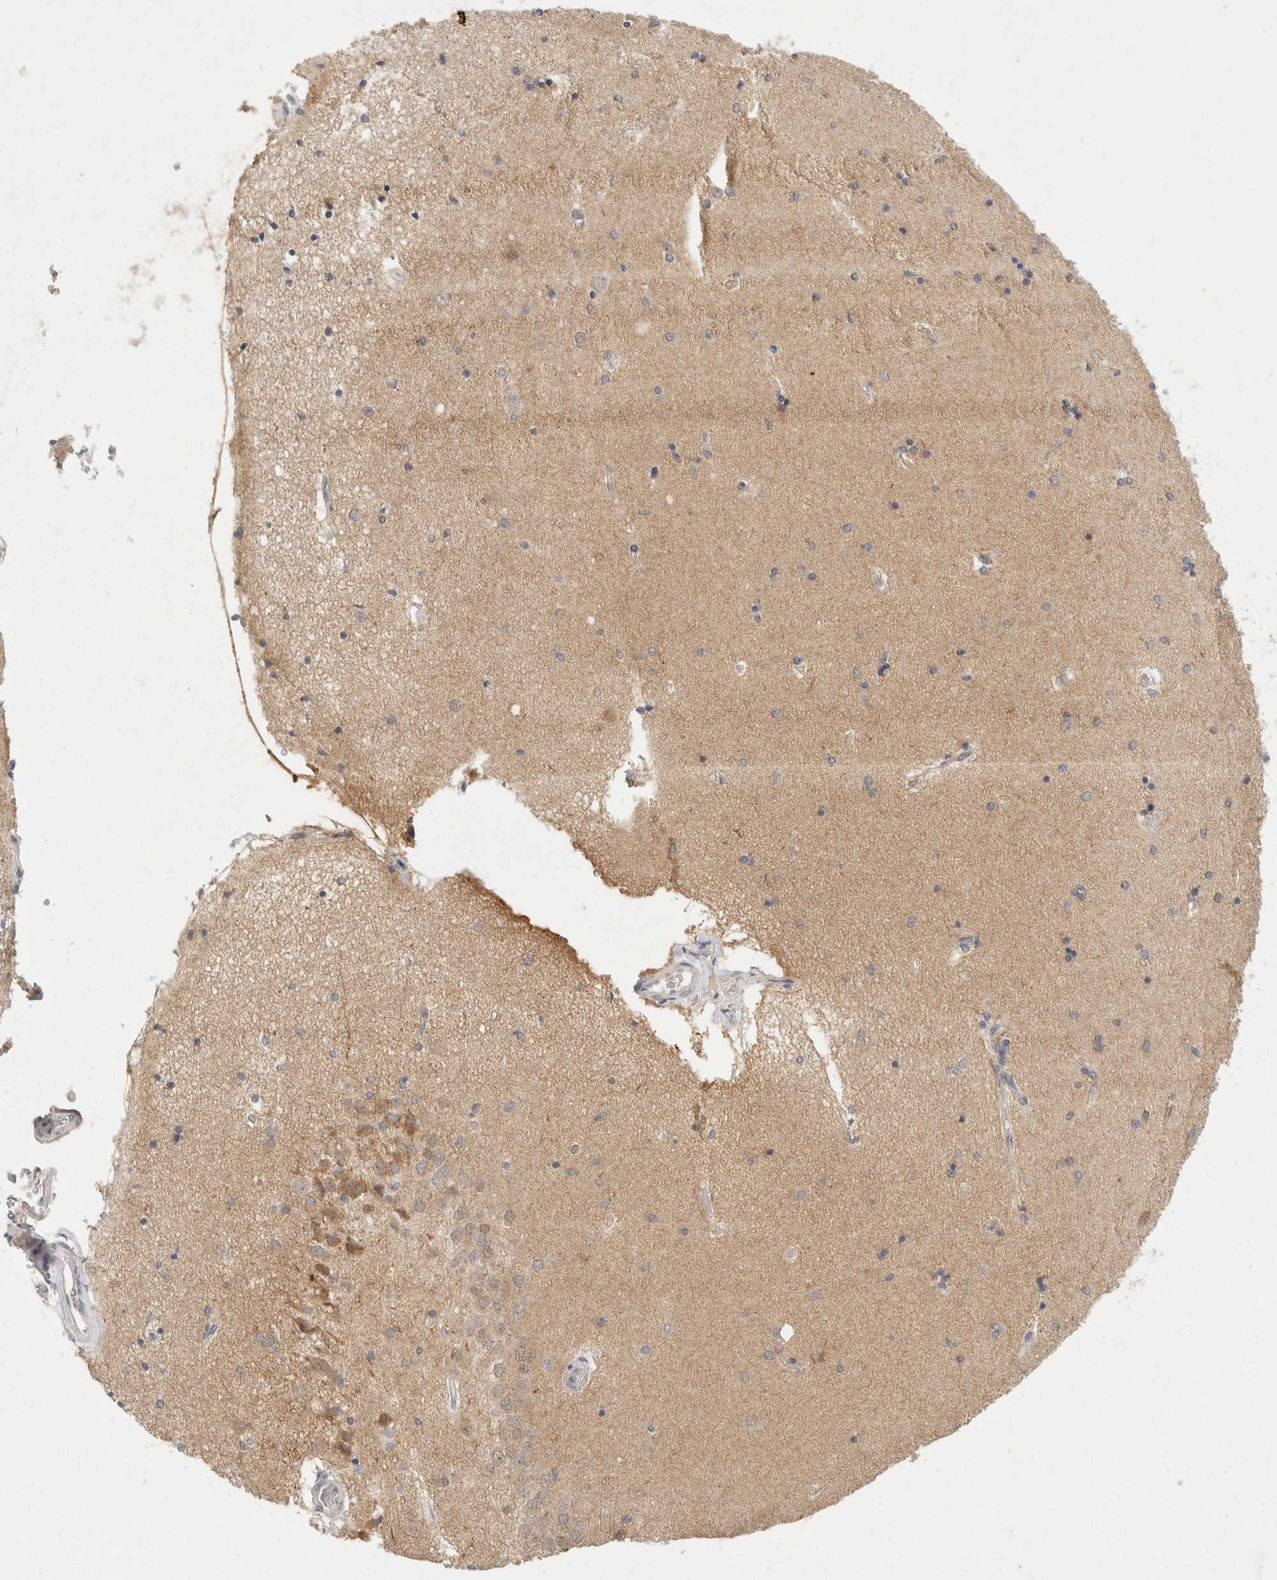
{"staining": {"intensity": "negative", "quantity": "none", "location": "none"}, "tissue": "hippocampus", "cell_type": "Glial cells", "image_type": "normal", "snomed": [{"axis": "morphology", "description": "Normal tissue, NOS"}, {"axis": "topography", "description": "Hippocampus"}], "caption": "Hippocampus stained for a protein using immunohistochemistry (IHC) demonstrates no expression glial cells.", "gene": "CHRM4", "patient": {"sex": "female", "age": 54}}